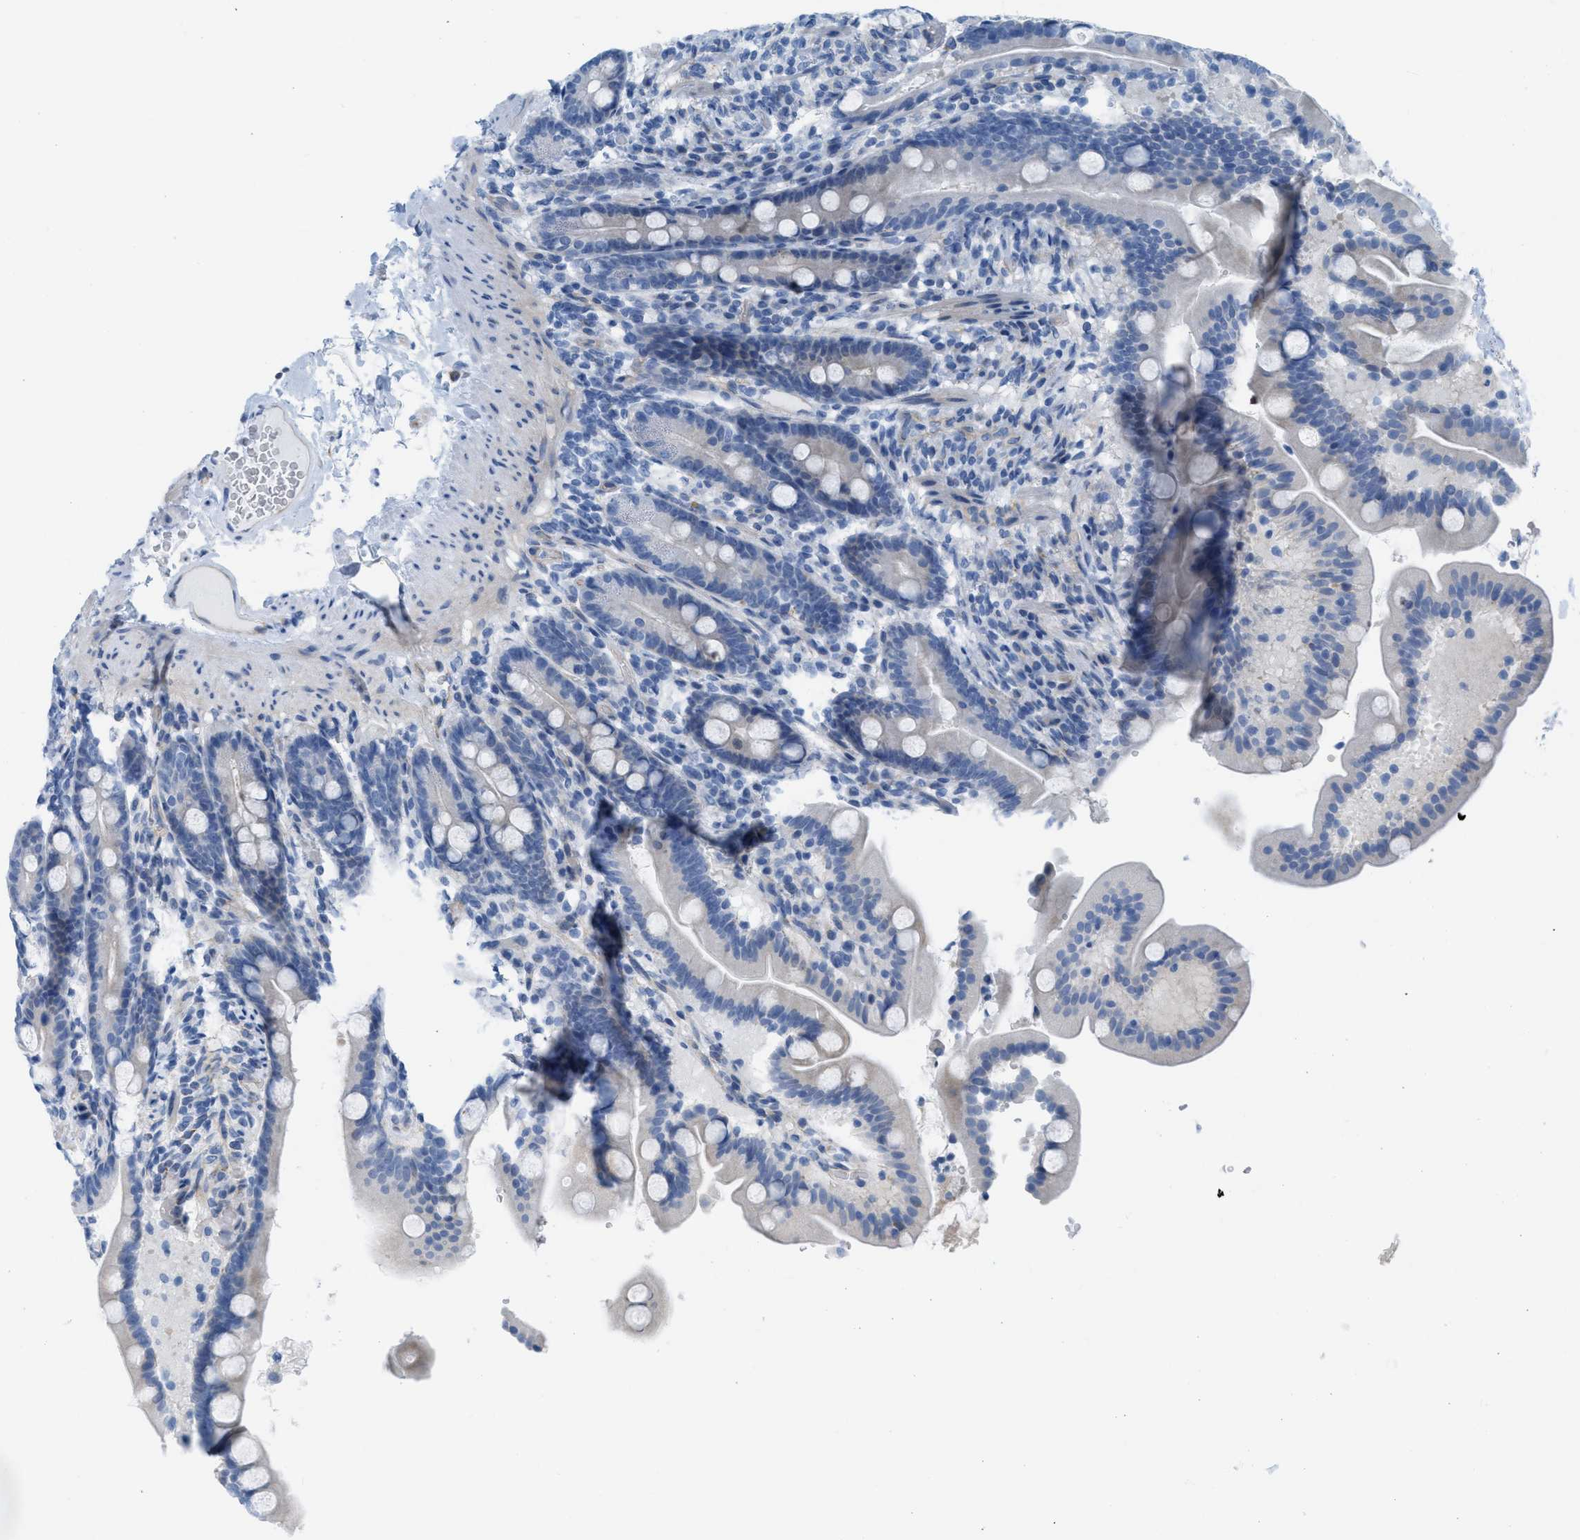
{"staining": {"intensity": "negative", "quantity": "none", "location": "none"}, "tissue": "duodenum", "cell_type": "Glandular cells", "image_type": "normal", "snomed": [{"axis": "morphology", "description": "Normal tissue, NOS"}, {"axis": "topography", "description": "Duodenum"}], "caption": "Duodenum was stained to show a protein in brown. There is no significant staining in glandular cells. (DAB (3,3'-diaminobenzidine) IHC with hematoxylin counter stain).", "gene": "SLC12A1", "patient": {"sex": "male", "age": 54}}